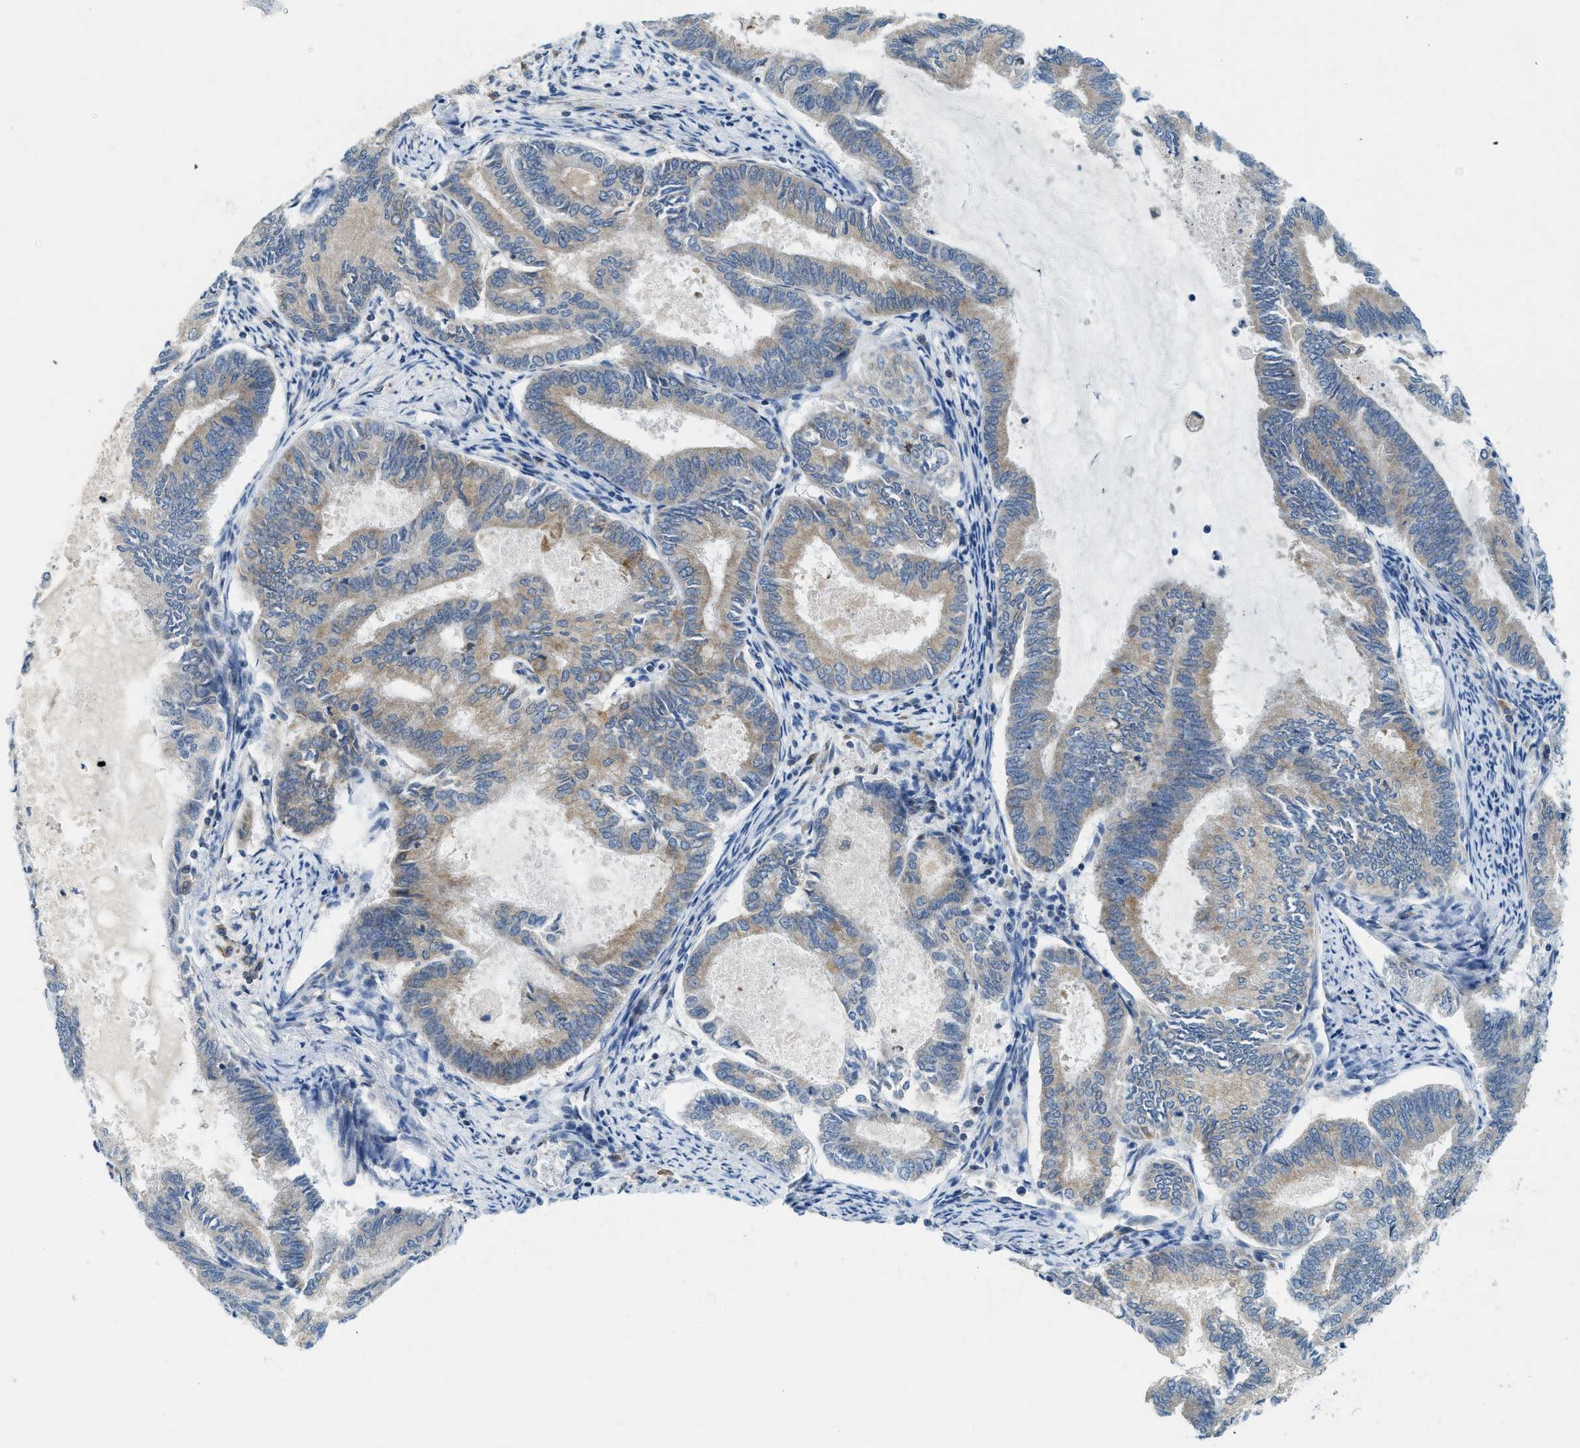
{"staining": {"intensity": "weak", "quantity": ">75%", "location": "cytoplasmic/membranous"}, "tissue": "endometrial cancer", "cell_type": "Tumor cells", "image_type": "cancer", "snomed": [{"axis": "morphology", "description": "Adenocarcinoma, NOS"}, {"axis": "topography", "description": "Endometrium"}], "caption": "Approximately >75% of tumor cells in endometrial adenocarcinoma reveal weak cytoplasmic/membranous protein positivity as visualized by brown immunohistochemical staining.", "gene": "BCAP31", "patient": {"sex": "female", "age": 86}}